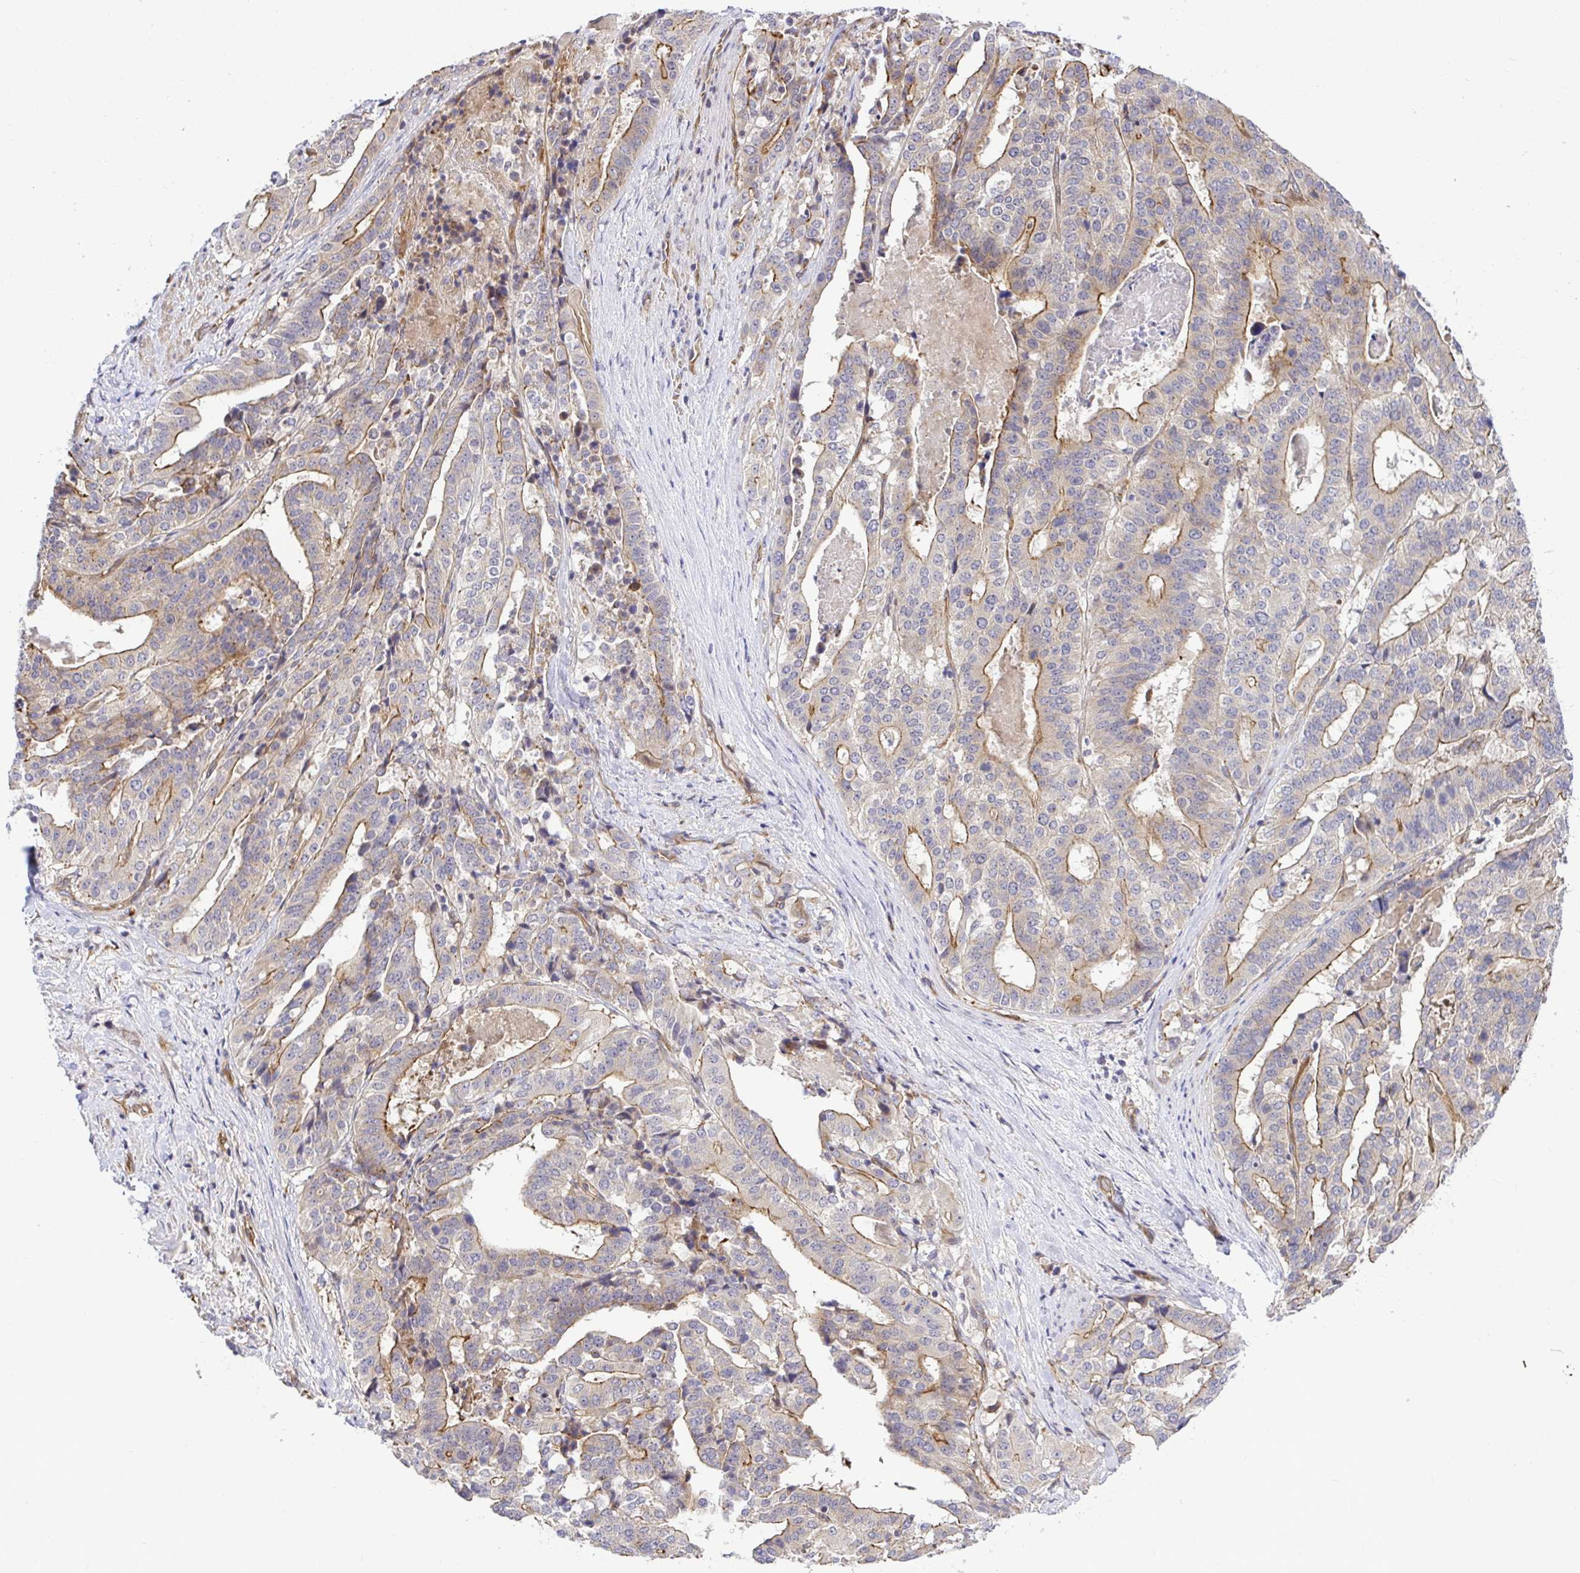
{"staining": {"intensity": "moderate", "quantity": ">75%", "location": "cytoplasmic/membranous"}, "tissue": "stomach cancer", "cell_type": "Tumor cells", "image_type": "cancer", "snomed": [{"axis": "morphology", "description": "Adenocarcinoma, NOS"}, {"axis": "topography", "description": "Stomach"}], "caption": "Immunohistochemical staining of stomach cancer exhibits medium levels of moderate cytoplasmic/membranous protein staining in about >75% of tumor cells.", "gene": "TRIM55", "patient": {"sex": "male", "age": 48}}